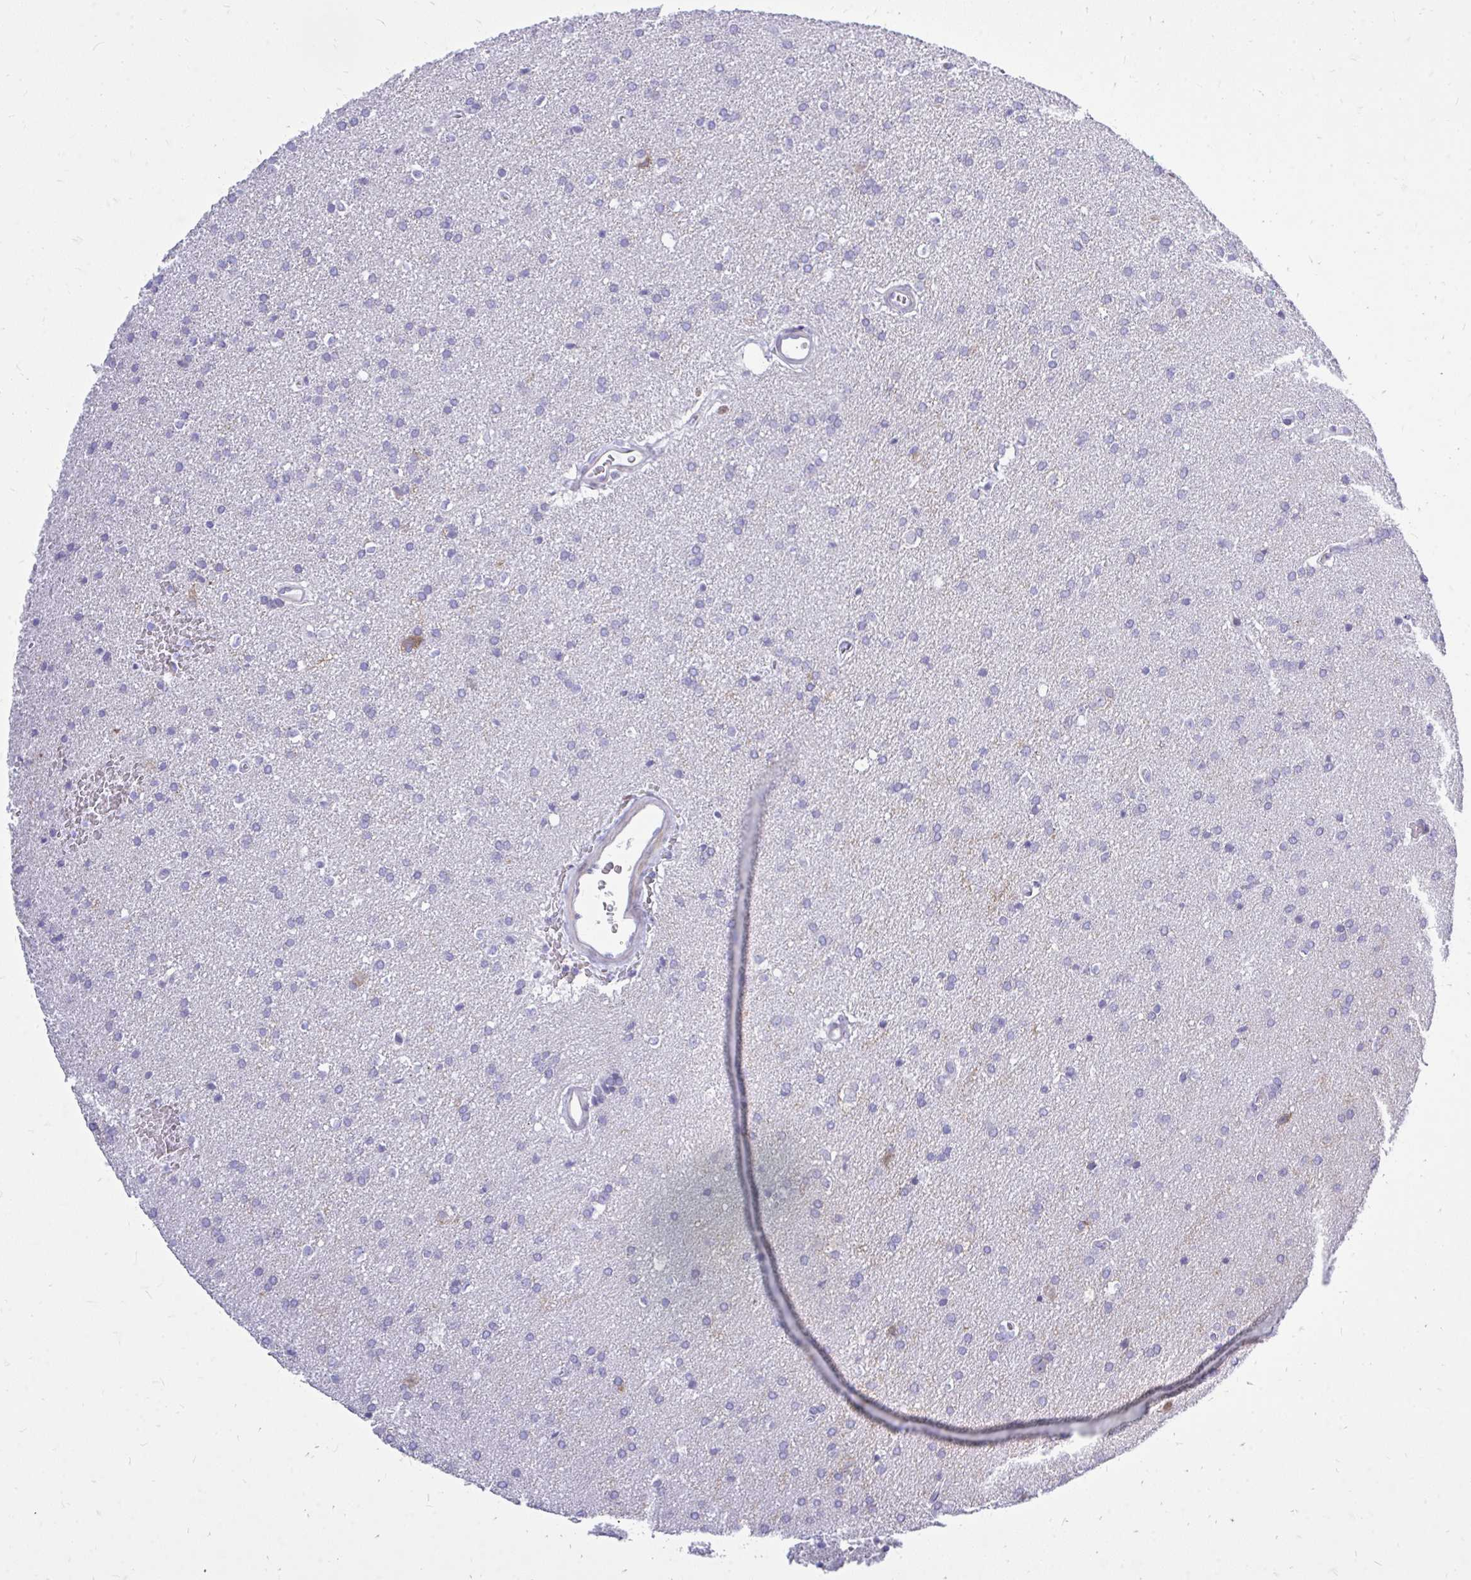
{"staining": {"intensity": "negative", "quantity": "none", "location": "none"}, "tissue": "glioma", "cell_type": "Tumor cells", "image_type": "cancer", "snomed": [{"axis": "morphology", "description": "Glioma, malignant, Low grade"}, {"axis": "topography", "description": "Brain"}], "caption": "This is an IHC photomicrograph of glioma. There is no expression in tumor cells.", "gene": "GABRA1", "patient": {"sex": "female", "age": 34}}